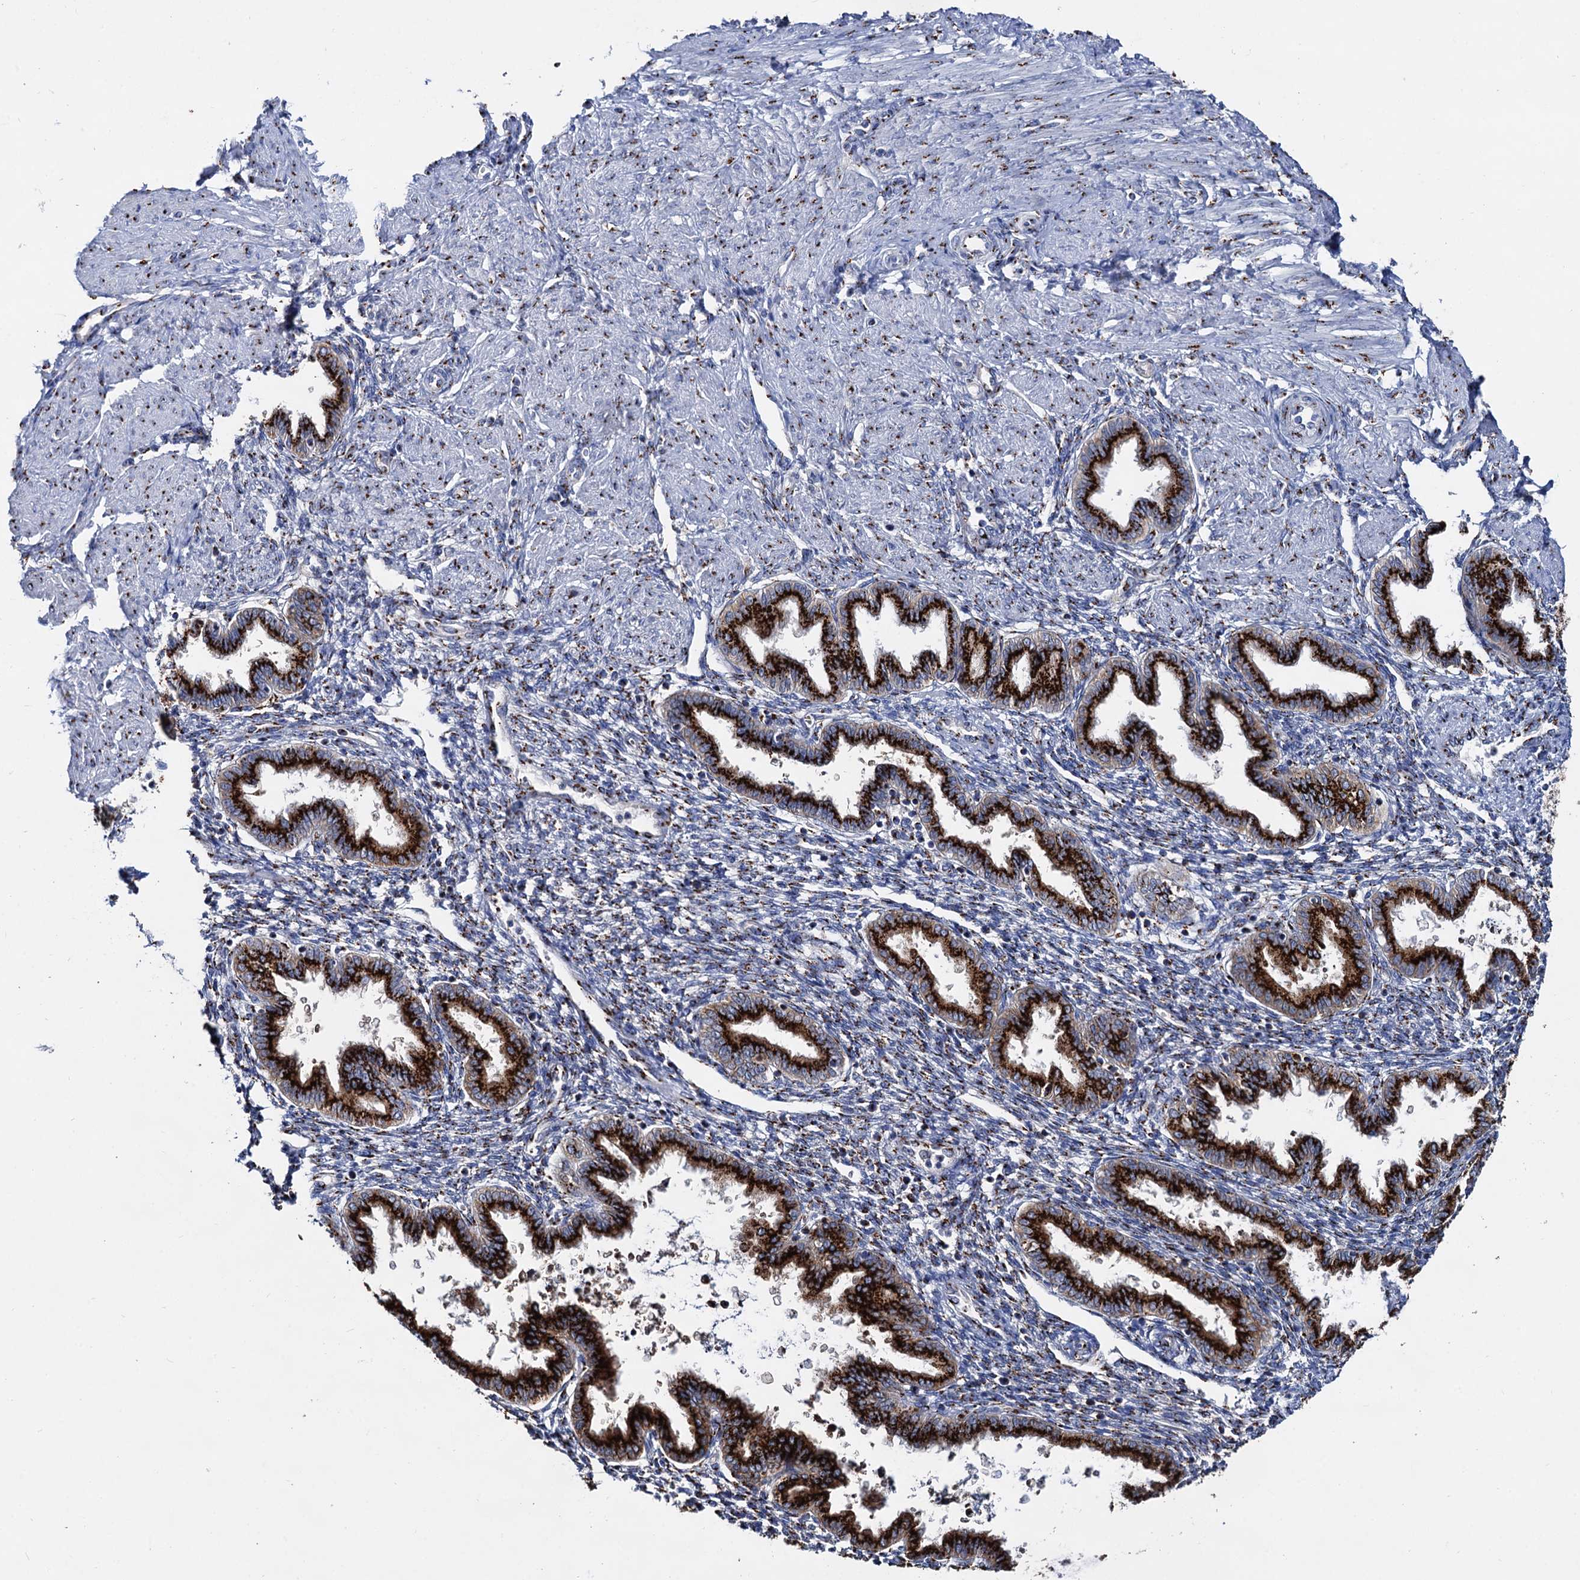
{"staining": {"intensity": "strong", "quantity": "<25%", "location": "cytoplasmic/membranous"}, "tissue": "endometrium", "cell_type": "Cells in endometrial stroma", "image_type": "normal", "snomed": [{"axis": "morphology", "description": "Normal tissue, NOS"}, {"axis": "topography", "description": "Endometrium"}], "caption": "Immunohistochemical staining of benign endometrium displays <25% levels of strong cytoplasmic/membranous protein staining in about <25% of cells in endometrial stroma.", "gene": "TM9SF3", "patient": {"sex": "female", "age": 33}}